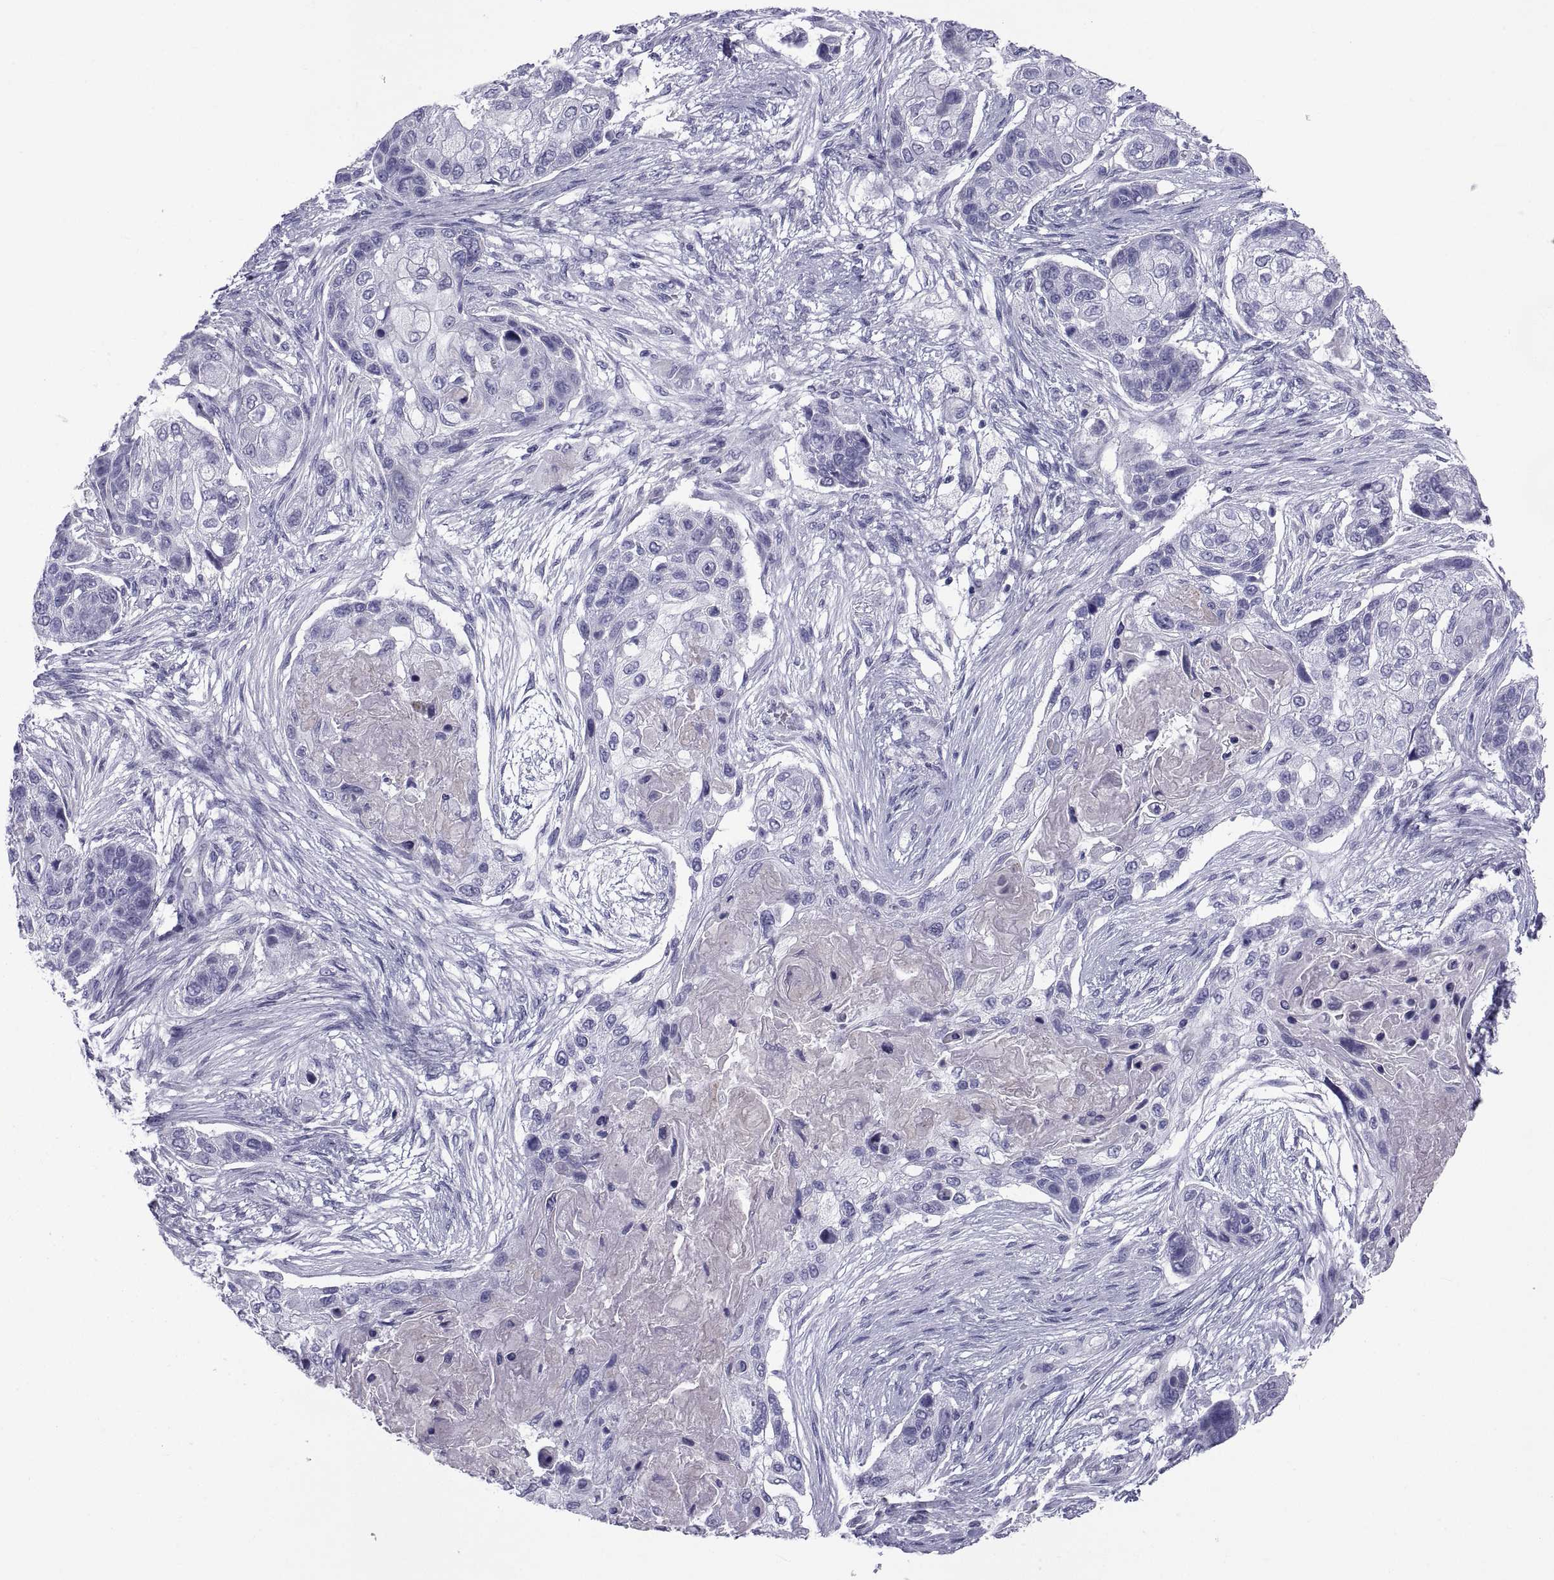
{"staining": {"intensity": "negative", "quantity": "none", "location": "none"}, "tissue": "lung cancer", "cell_type": "Tumor cells", "image_type": "cancer", "snomed": [{"axis": "morphology", "description": "Squamous cell carcinoma, NOS"}, {"axis": "topography", "description": "Lung"}], "caption": "Image shows no protein positivity in tumor cells of squamous cell carcinoma (lung) tissue.", "gene": "NPTX2", "patient": {"sex": "male", "age": 69}}